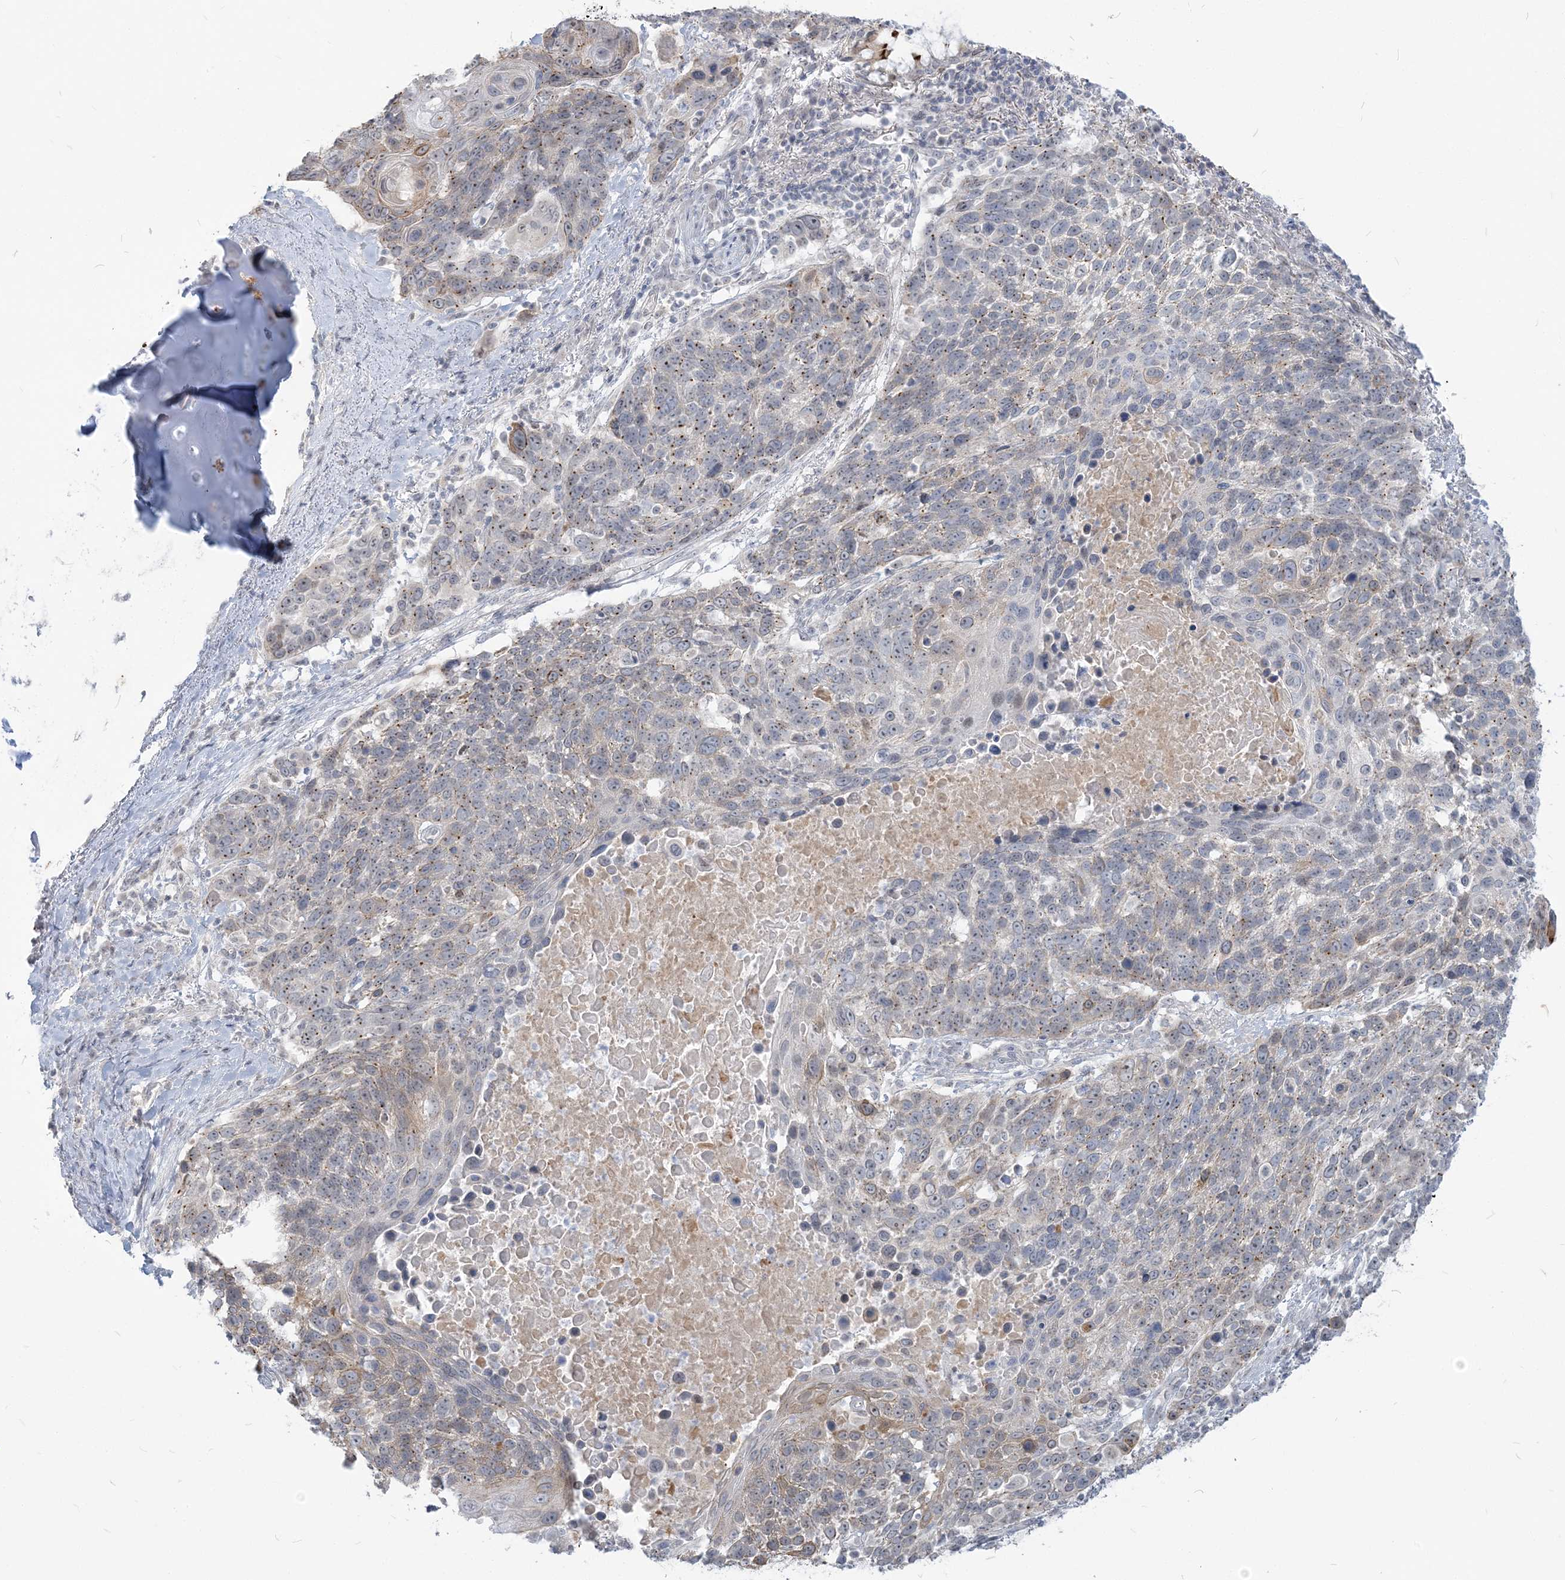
{"staining": {"intensity": "weak", "quantity": "<25%", "location": "cytoplasmic/membranous"}, "tissue": "lung cancer", "cell_type": "Tumor cells", "image_type": "cancer", "snomed": [{"axis": "morphology", "description": "Squamous cell carcinoma, NOS"}, {"axis": "topography", "description": "Lung"}], "caption": "Immunohistochemistry image of neoplastic tissue: lung cancer (squamous cell carcinoma) stained with DAB reveals no significant protein staining in tumor cells.", "gene": "SDAD1", "patient": {"sex": "male", "age": 66}}